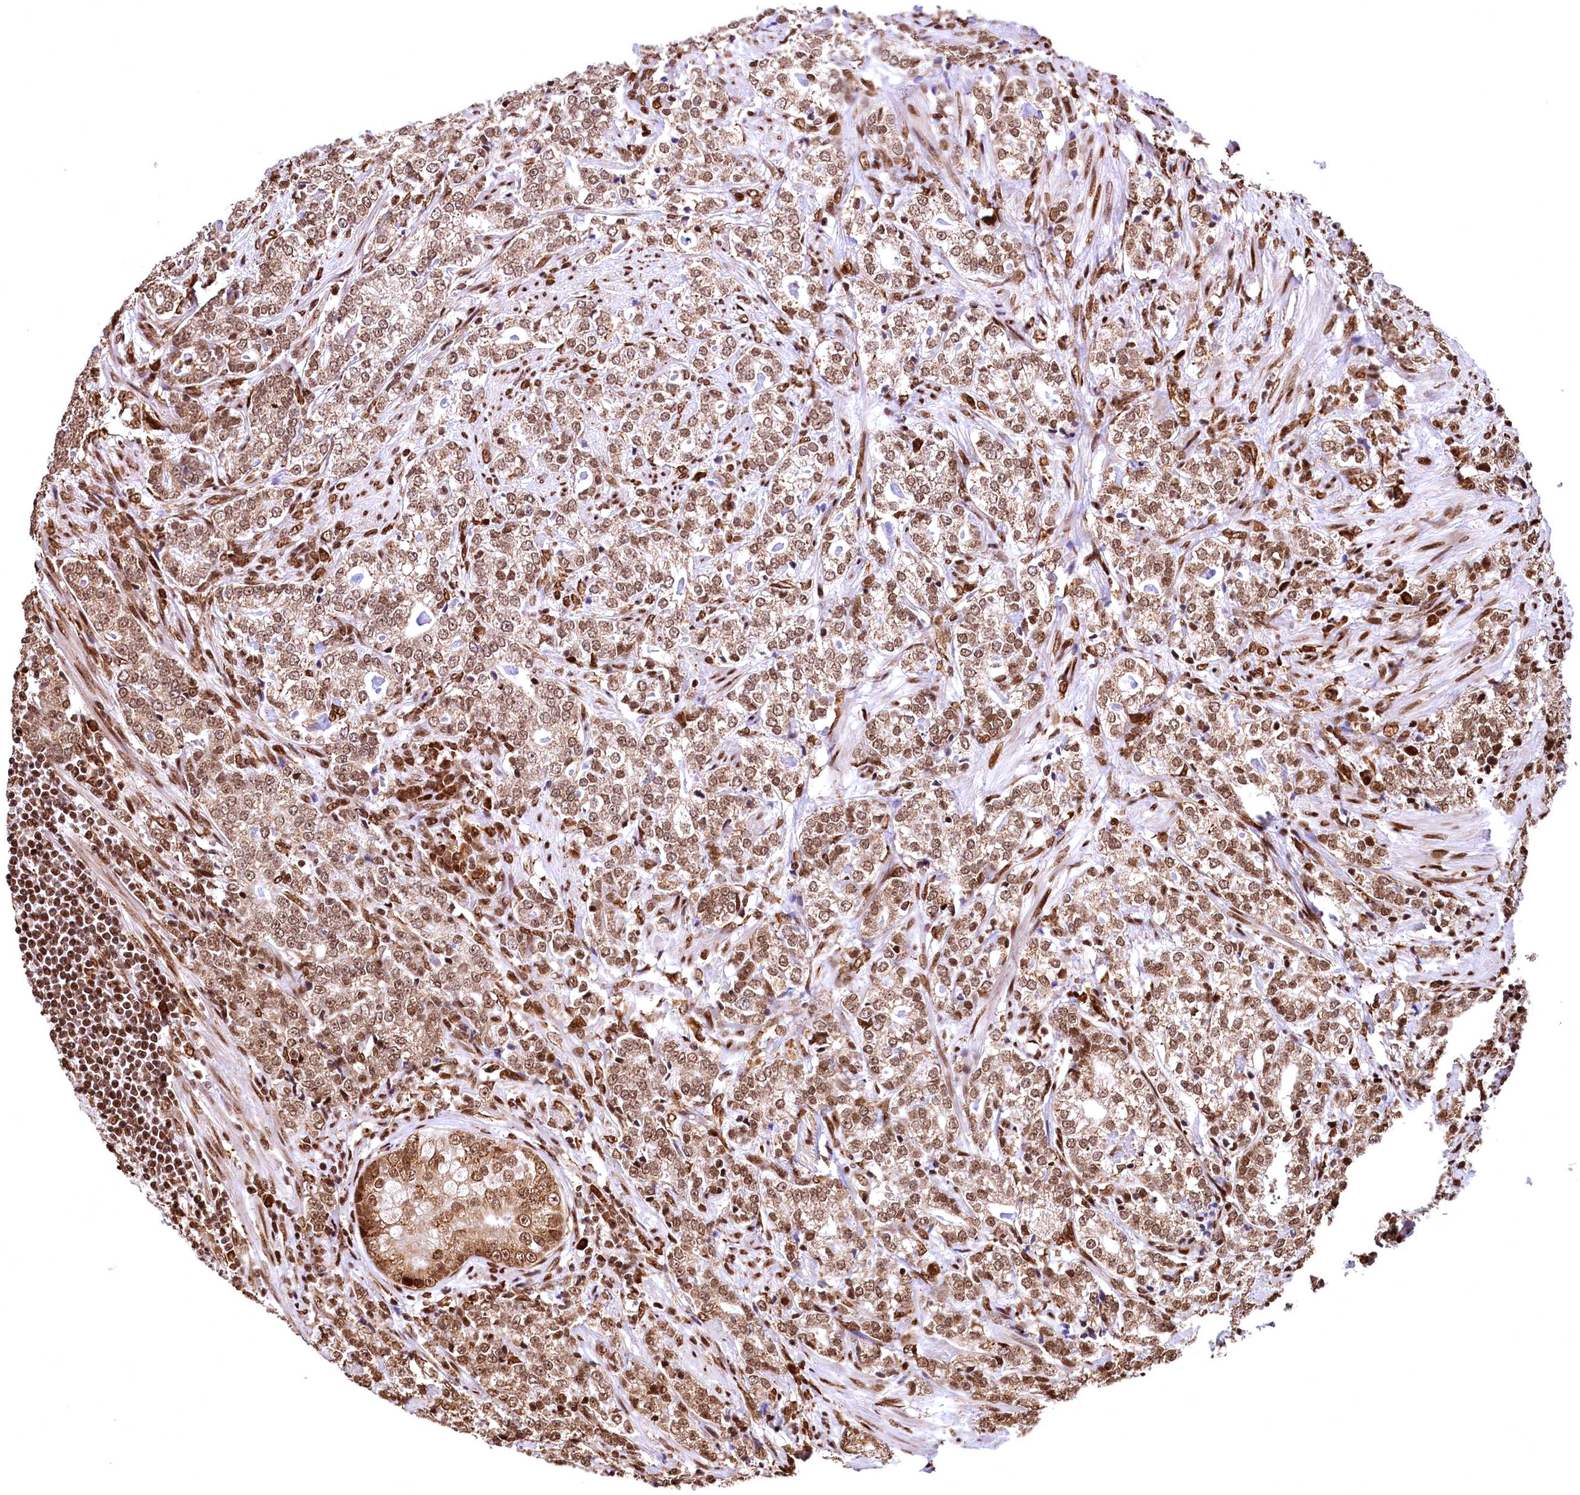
{"staining": {"intensity": "moderate", "quantity": ">75%", "location": "cytoplasmic/membranous,nuclear"}, "tissue": "prostate cancer", "cell_type": "Tumor cells", "image_type": "cancer", "snomed": [{"axis": "morphology", "description": "Adenocarcinoma, High grade"}, {"axis": "topography", "description": "Prostate"}], "caption": "Tumor cells demonstrate medium levels of moderate cytoplasmic/membranous and nuclear staining in approximately >75% of cells in human adenocarcinoma (high-grade) (prostate). The staining was performed using DAB (3,3'-diaminobenzidine) to visualize the protein expression in brown, while the nuclei were stained in blue with hematoxylin (Magnification: 20x).", "gene": "PDS5B", "patient": {"sex": "male", "age": 69}}